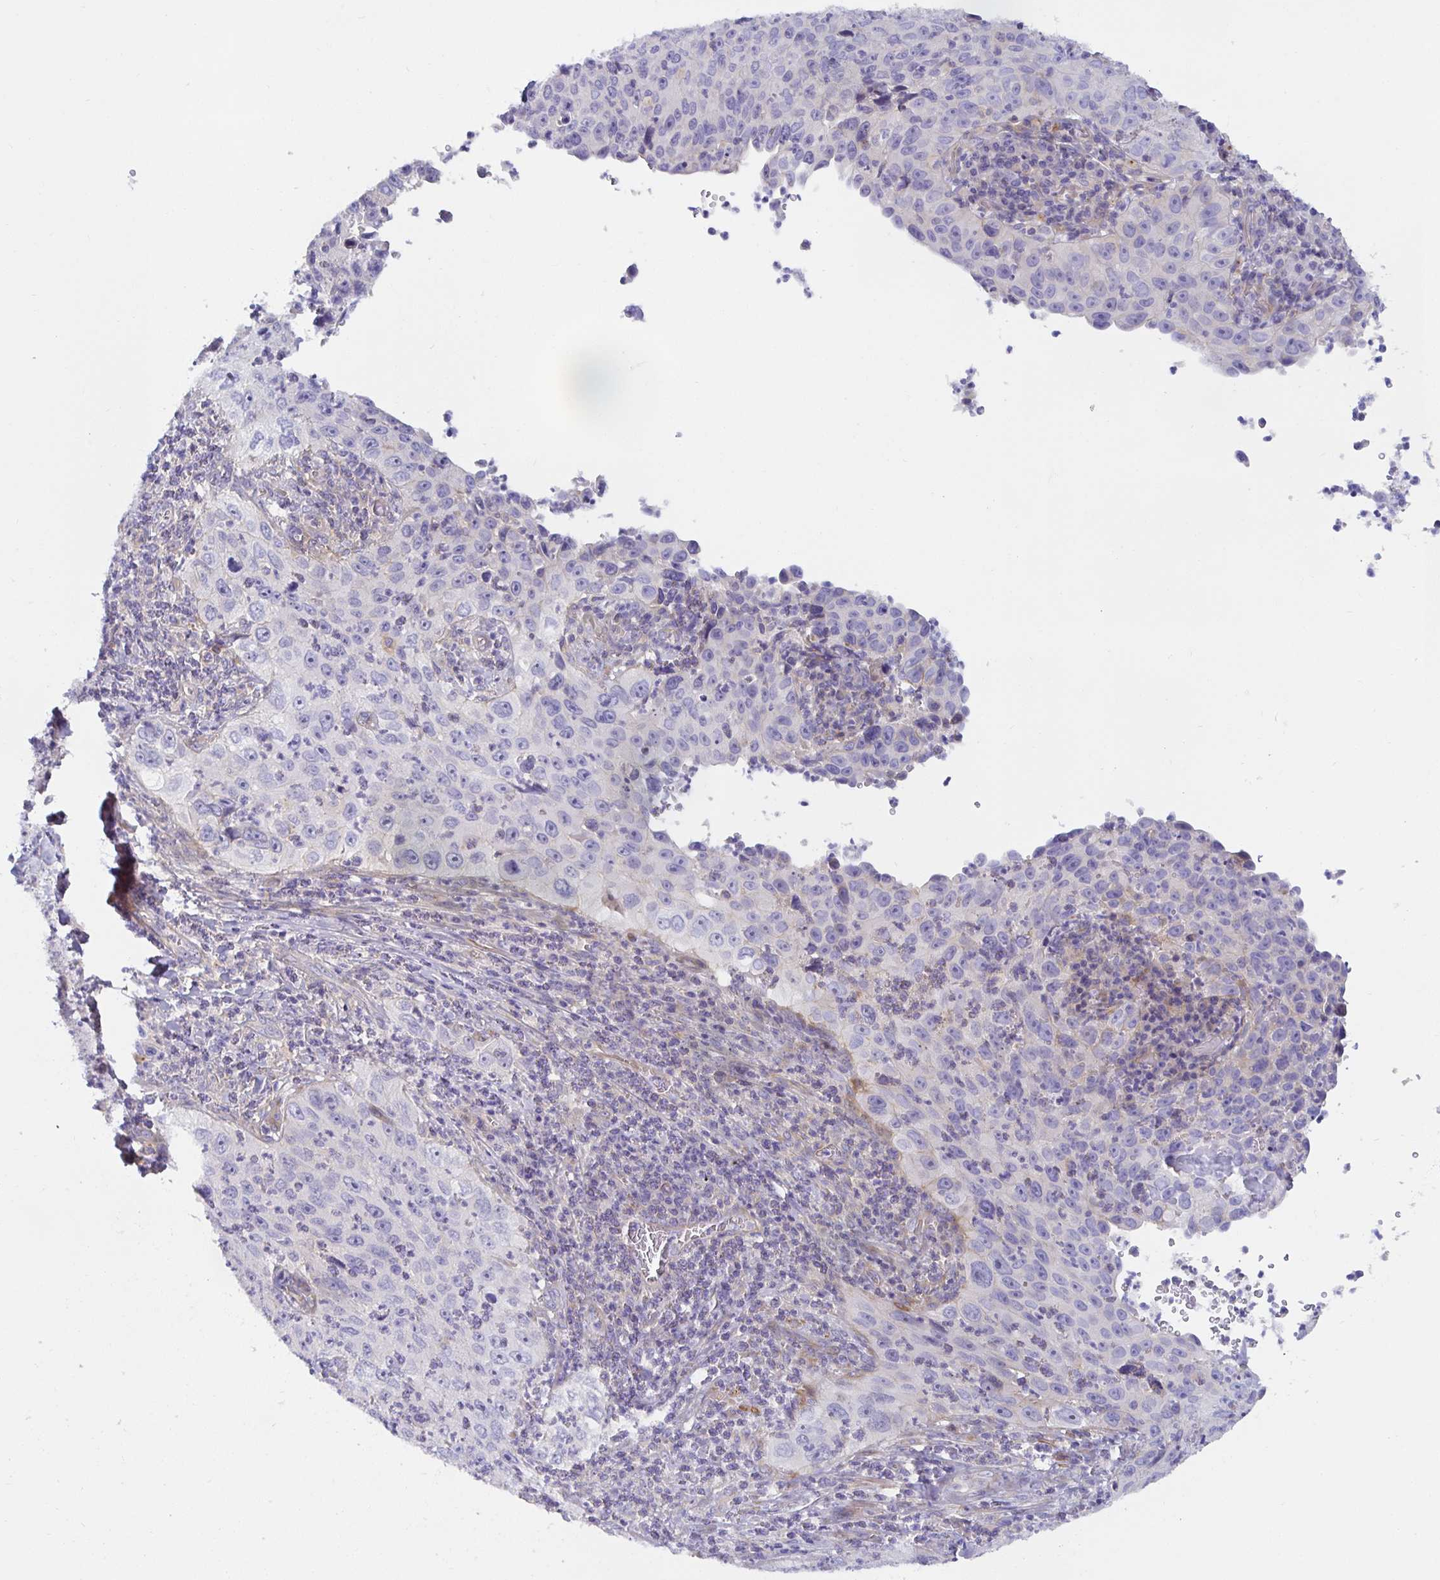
{"staining": {"intensity": "negative", "quantity": "none", "location": "none"}, "tissue": "cervical cancer", "cell_type": "Tumor cells", "image_type": "cancer", "snomed": [{"axis": "morphology", "description": "Squamous cell carcinoma, NOS"}, {"axis": "topography", "description": "Cervix"}], "caption": "Immunohistochemical staining of squamous cell carcinoma (cervical) shows no significant positivity in tumor cells.", "gene": "METTL22", "patient": {"sex": "female", "age": 30}}